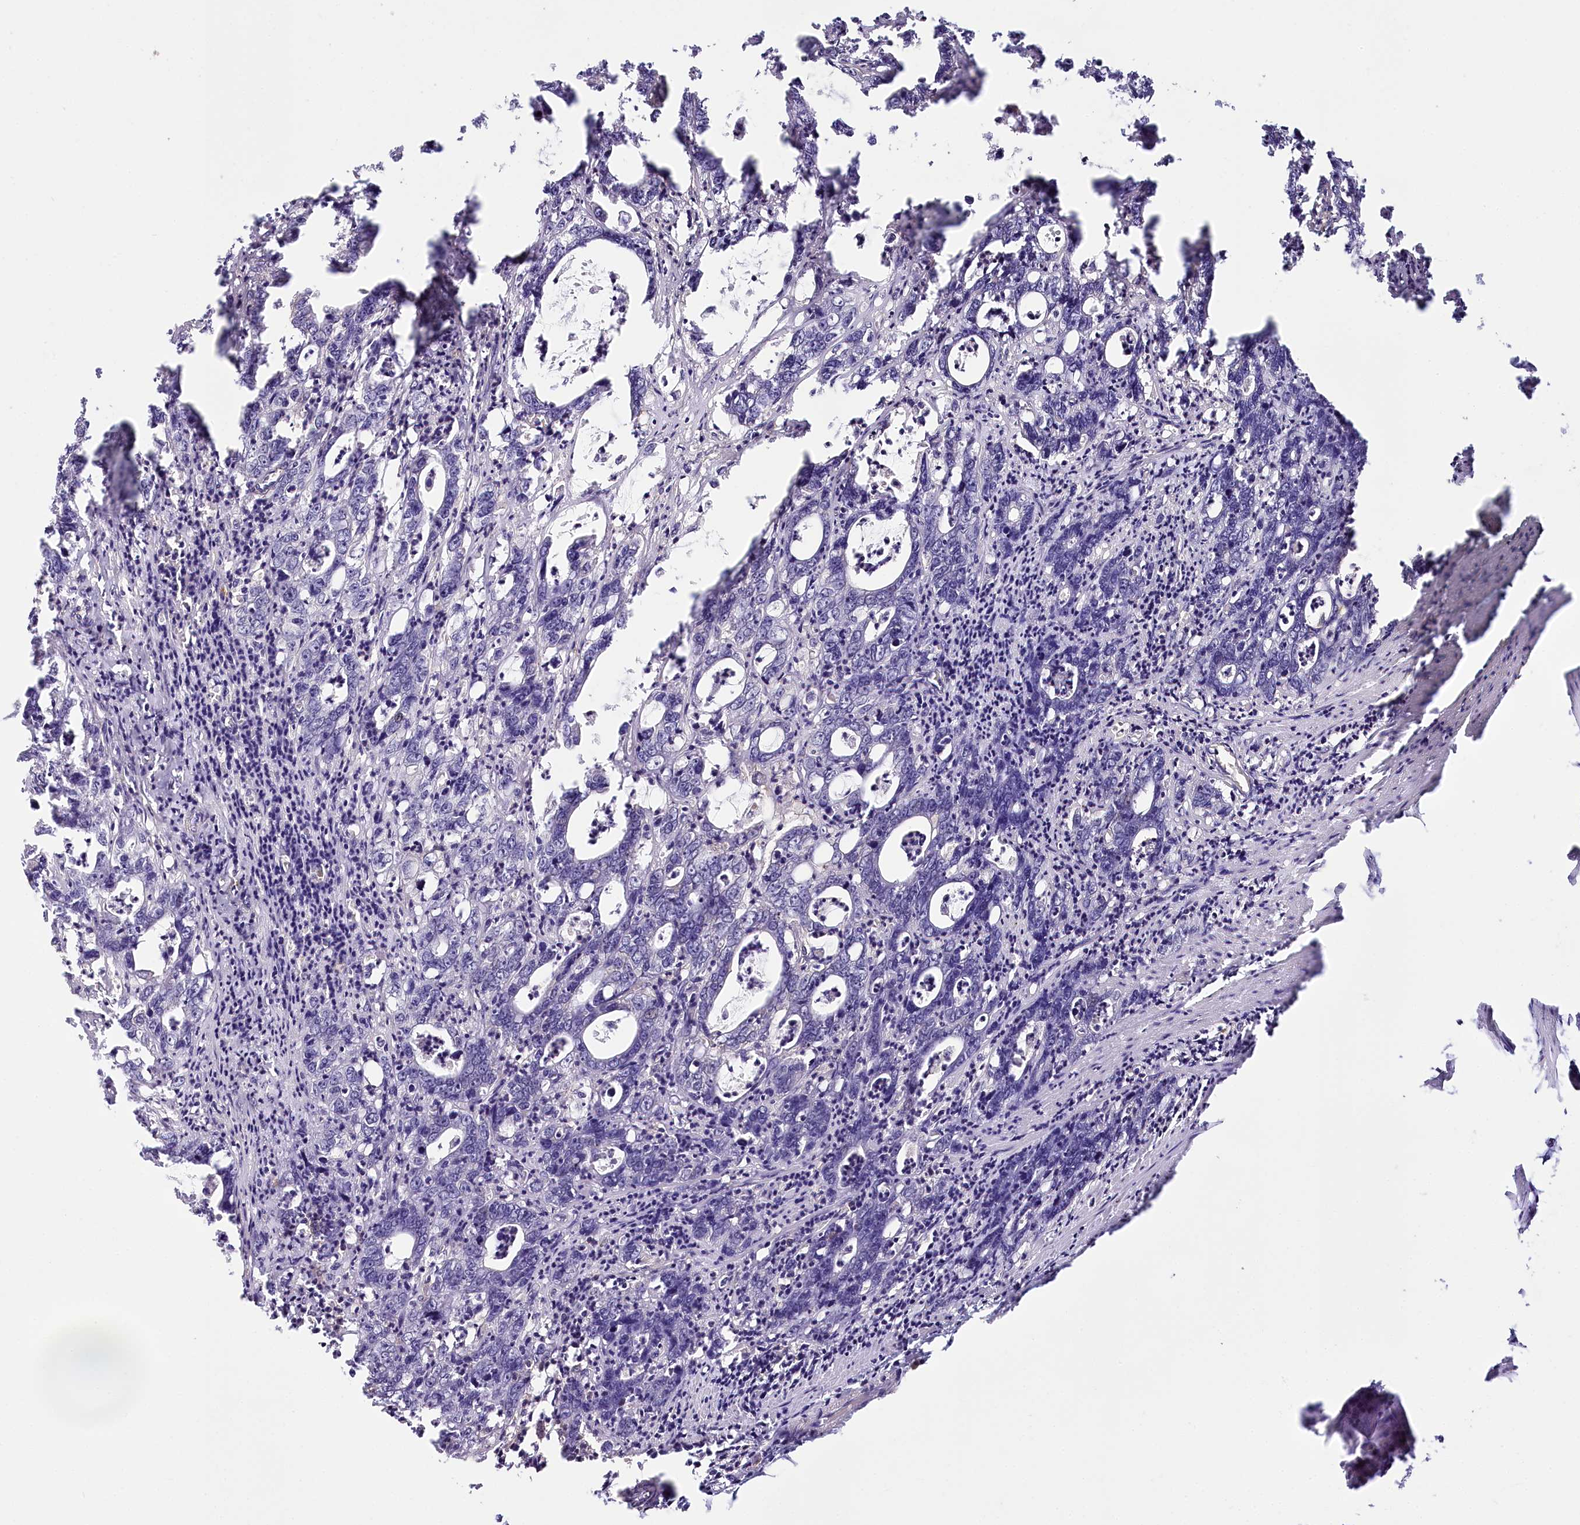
{"staining": {"intensity": "negative", "quantity": "none", "location": "none"}, "tissue": "colorectal cancer", "cell_type": "Tumor cells", "image_type": "cancer", "snomed": [{"axis": "morphology", "description": "Adenocarcinoma, NOS"}, {"axis": "topography", "description": "Colon"}], "caption": "Micrograph shows no protein expression in tumor cells of adenocarcinoma (colorectal) tissue.", "gene": "TUBGCP2", "patient": {"sex": "female", "age": 75}}